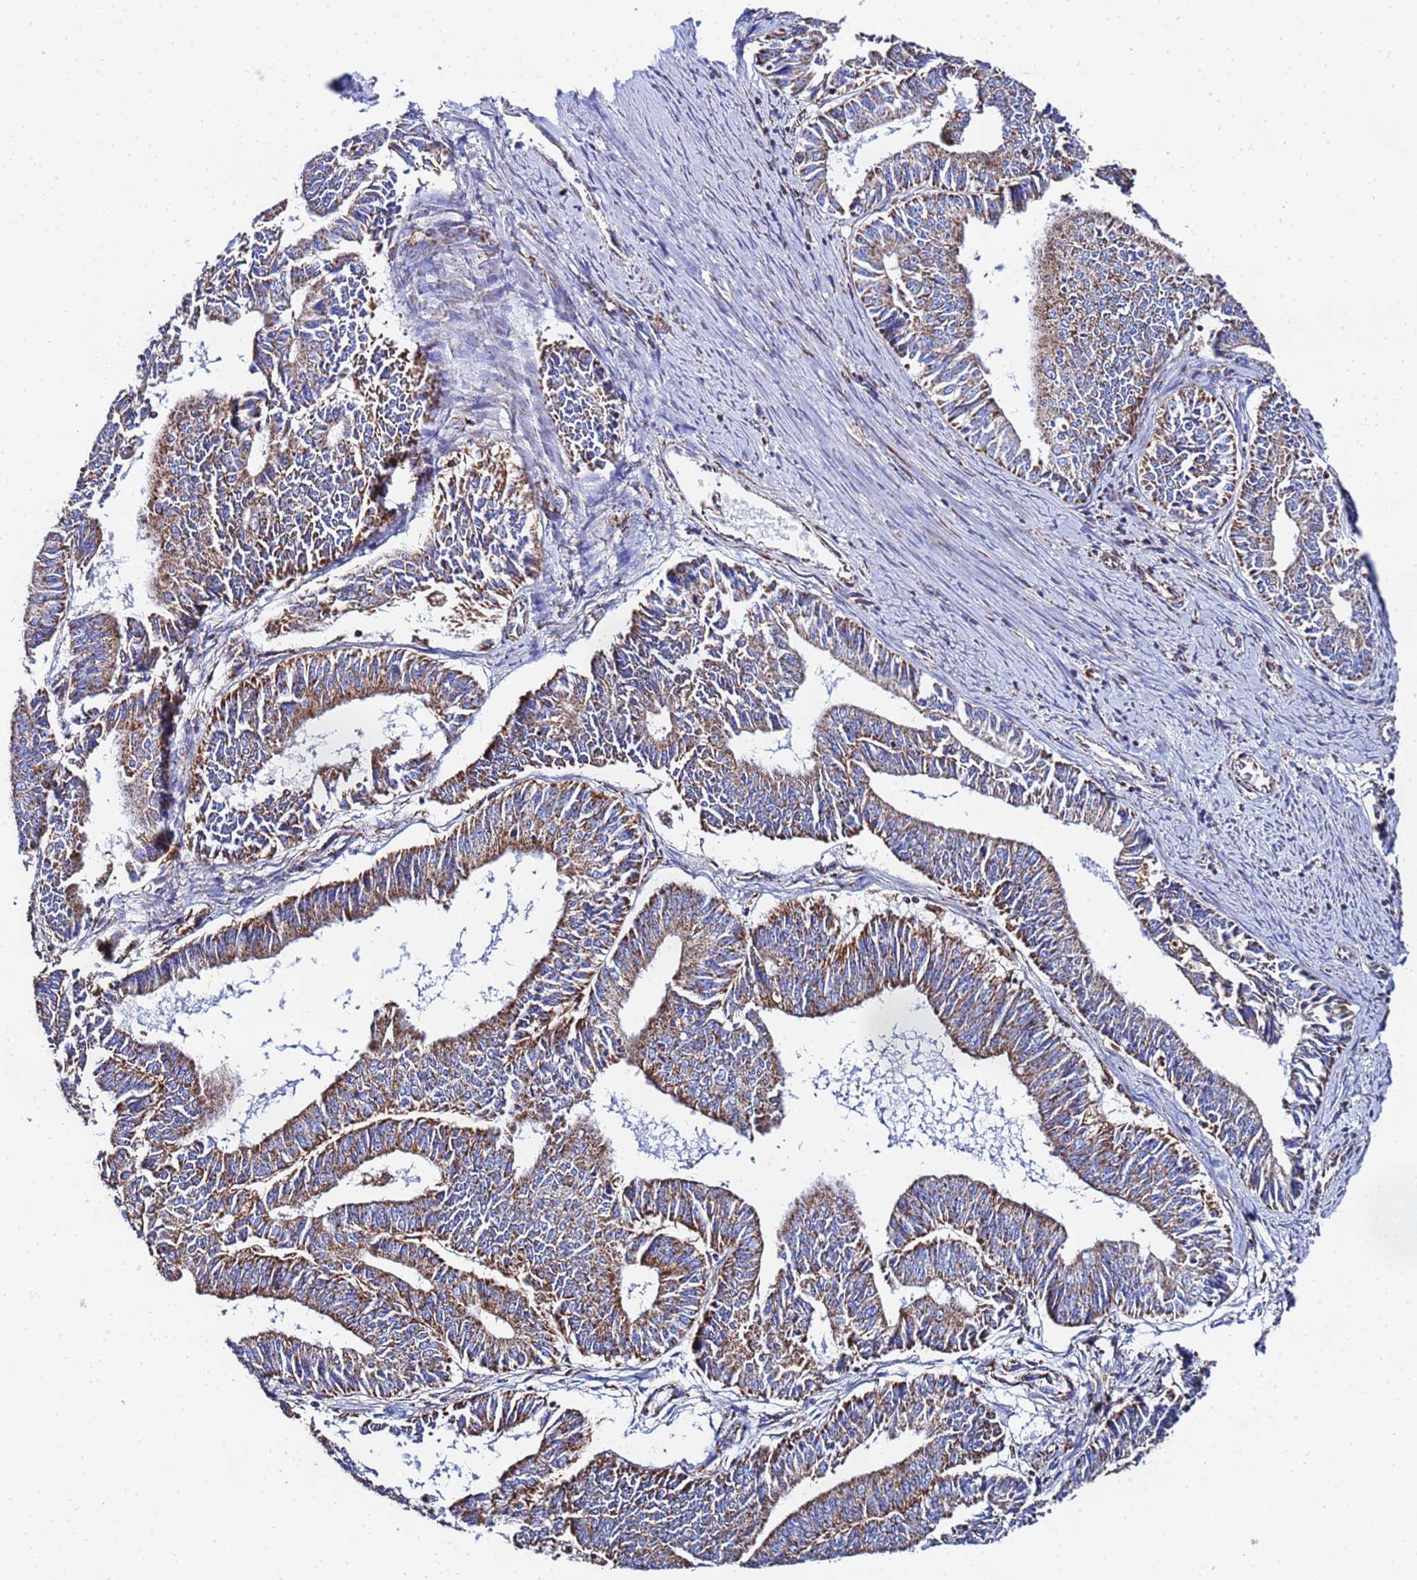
{"staining": {"intensity": "strong", "quantity": ">75%", "location": "cytoplasmic/membranous"}, "tissue": "endometrial cancer", "cell_type": "Tumor cells", "image_type": "cancer", "snomed": [{"axis": "morphology", "description": "Adenocarcinoma, NOS"}, {"axis": "topography", "description": "Endometrium"}], "caption": "Human endometrial adenocarcinoma stained with a protein marker demonstrates strong staining in tumor cells.", "gene": "GLUD1", "patient": {"sex": "female", "age": 73}}